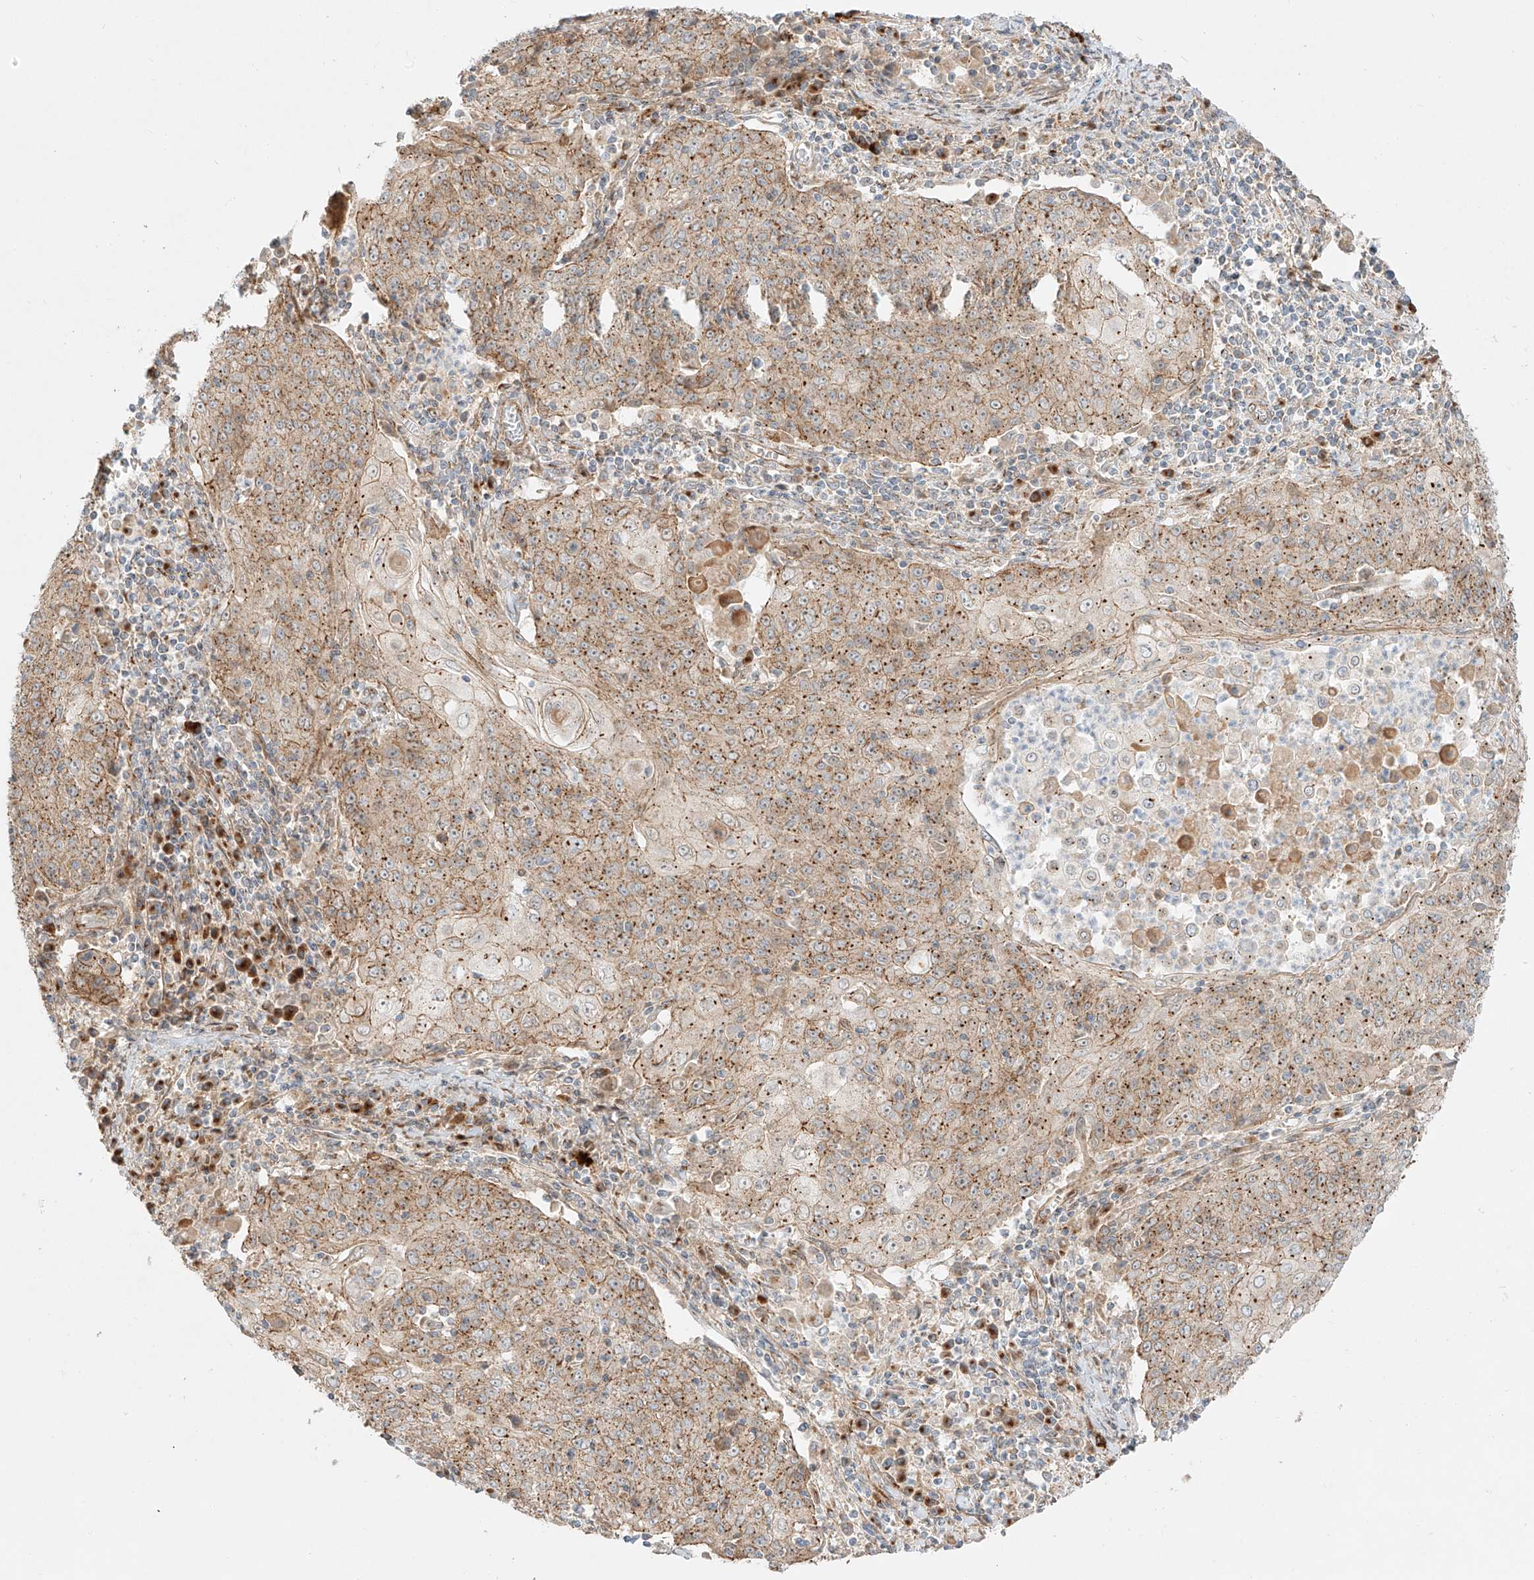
{"staining": {"intensity": "moderate", "quantity": ">75%", "location": "cytoplasmic/membranous"}, "tissue": "cervical cancer", "cell_type": "Tumor cells", "image_type": "cancer", "snomed": [{"axis": "morphology", "description": "Squamous cell carcinoma, NOS"}, {"axis": "topography", "description": "Cervix"}], "caption": "Immunohistochemical staining of human cervical cancer (squamous cell carcinoma) displays medium levels of moderate cytoplasmic/membranous protein expression in about >75% of tumor cells.", "gene": "ZNF287", "patient": {"sex": "female", "age": 48}}